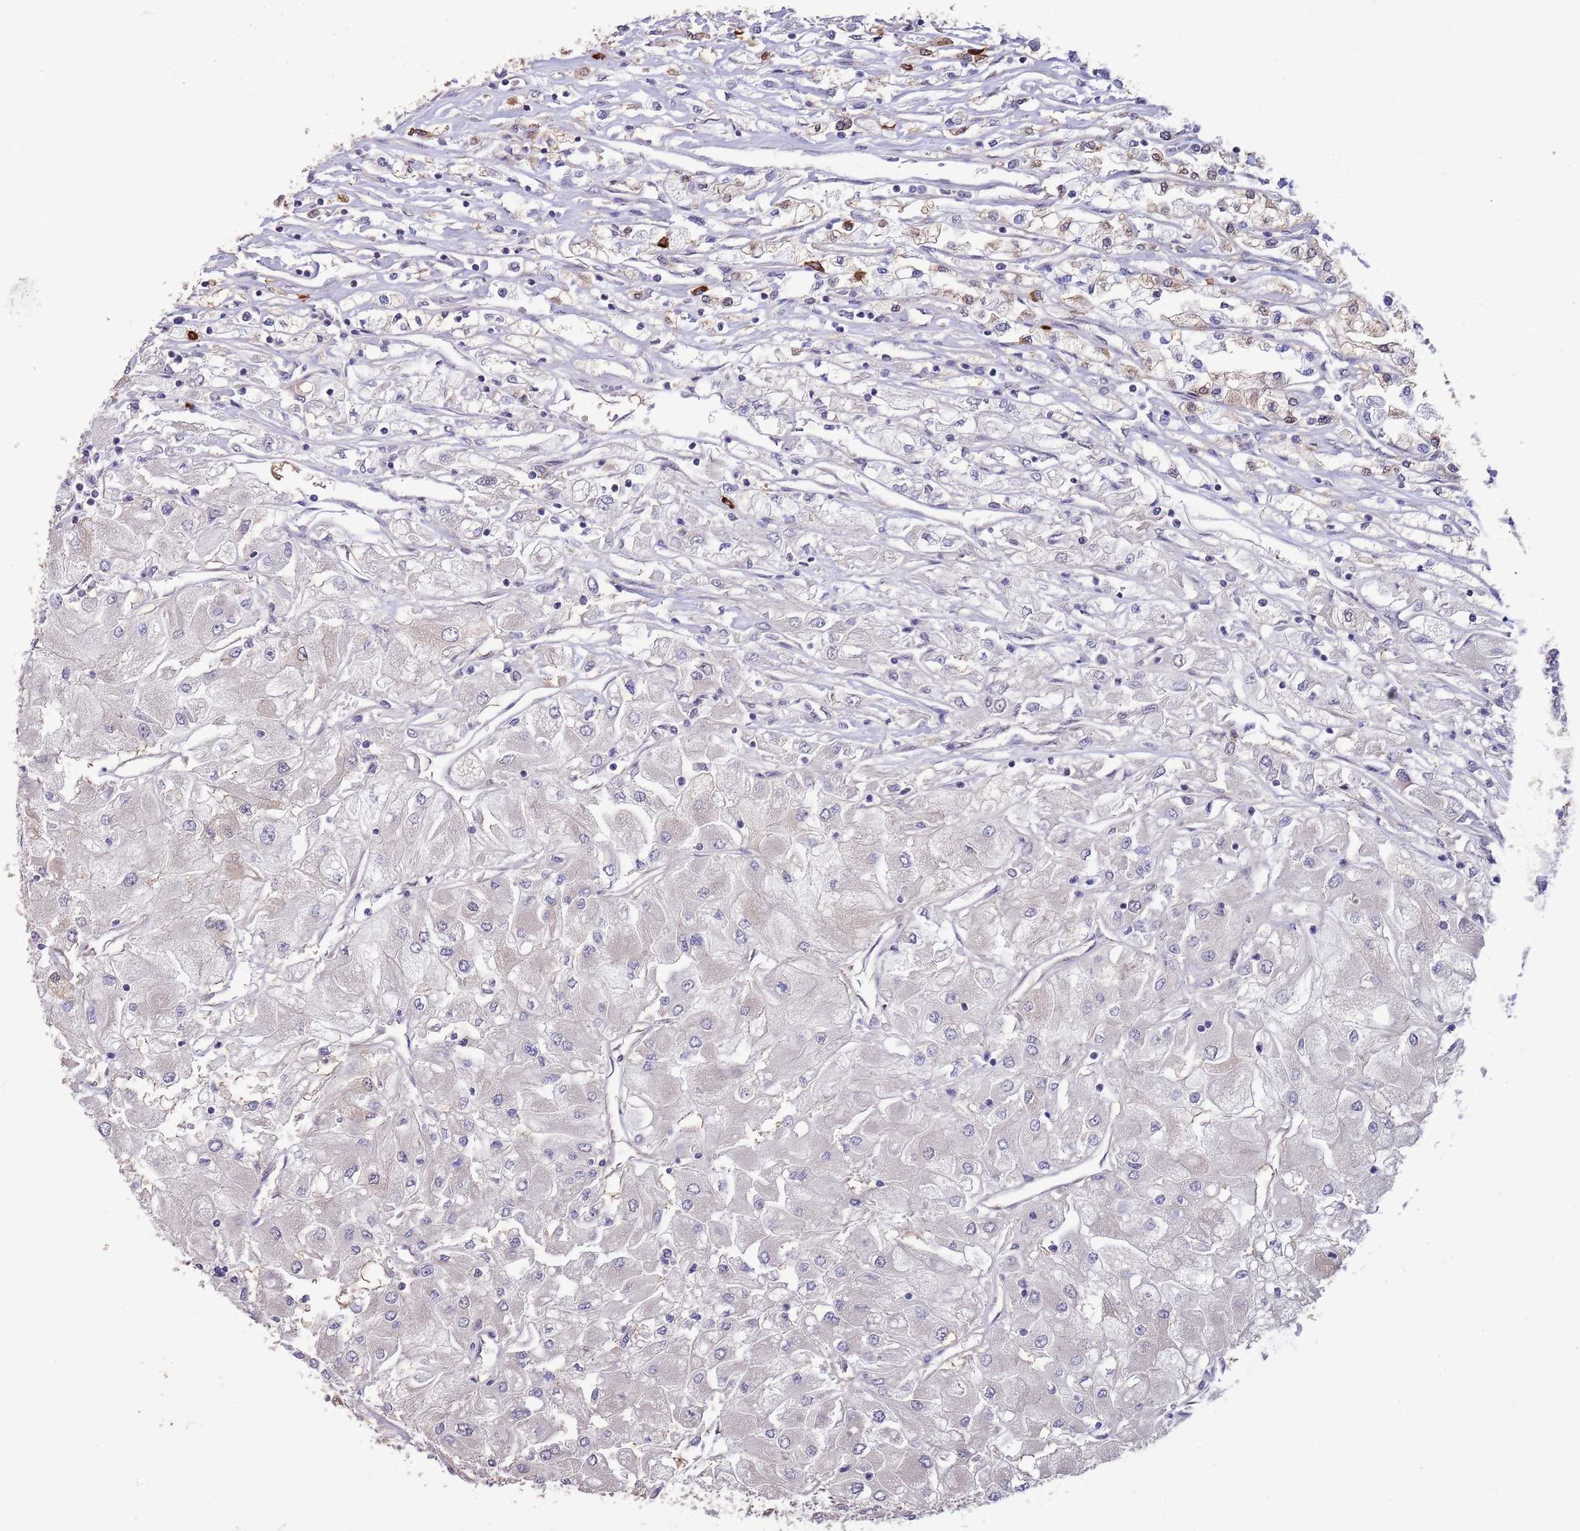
{"staining": {"intensity": "negative", "quantity": "none", "location": "none"}, "tissue": "renal cancer", "cell_type": "Tumor cells", "image_type": "cancer", "snomed": [{"axis": "morphology", "description": "Adenocarcinoma, NOS"}, {"axis": "topography", "description": "Kidney"}], "caption": "Immunohistochemical staining of human renal adenocarcinoma reveals no significant positivity in tumor cells.", "gene": "MARVELD2", "patient": {"sex": "male", "age": 80}}